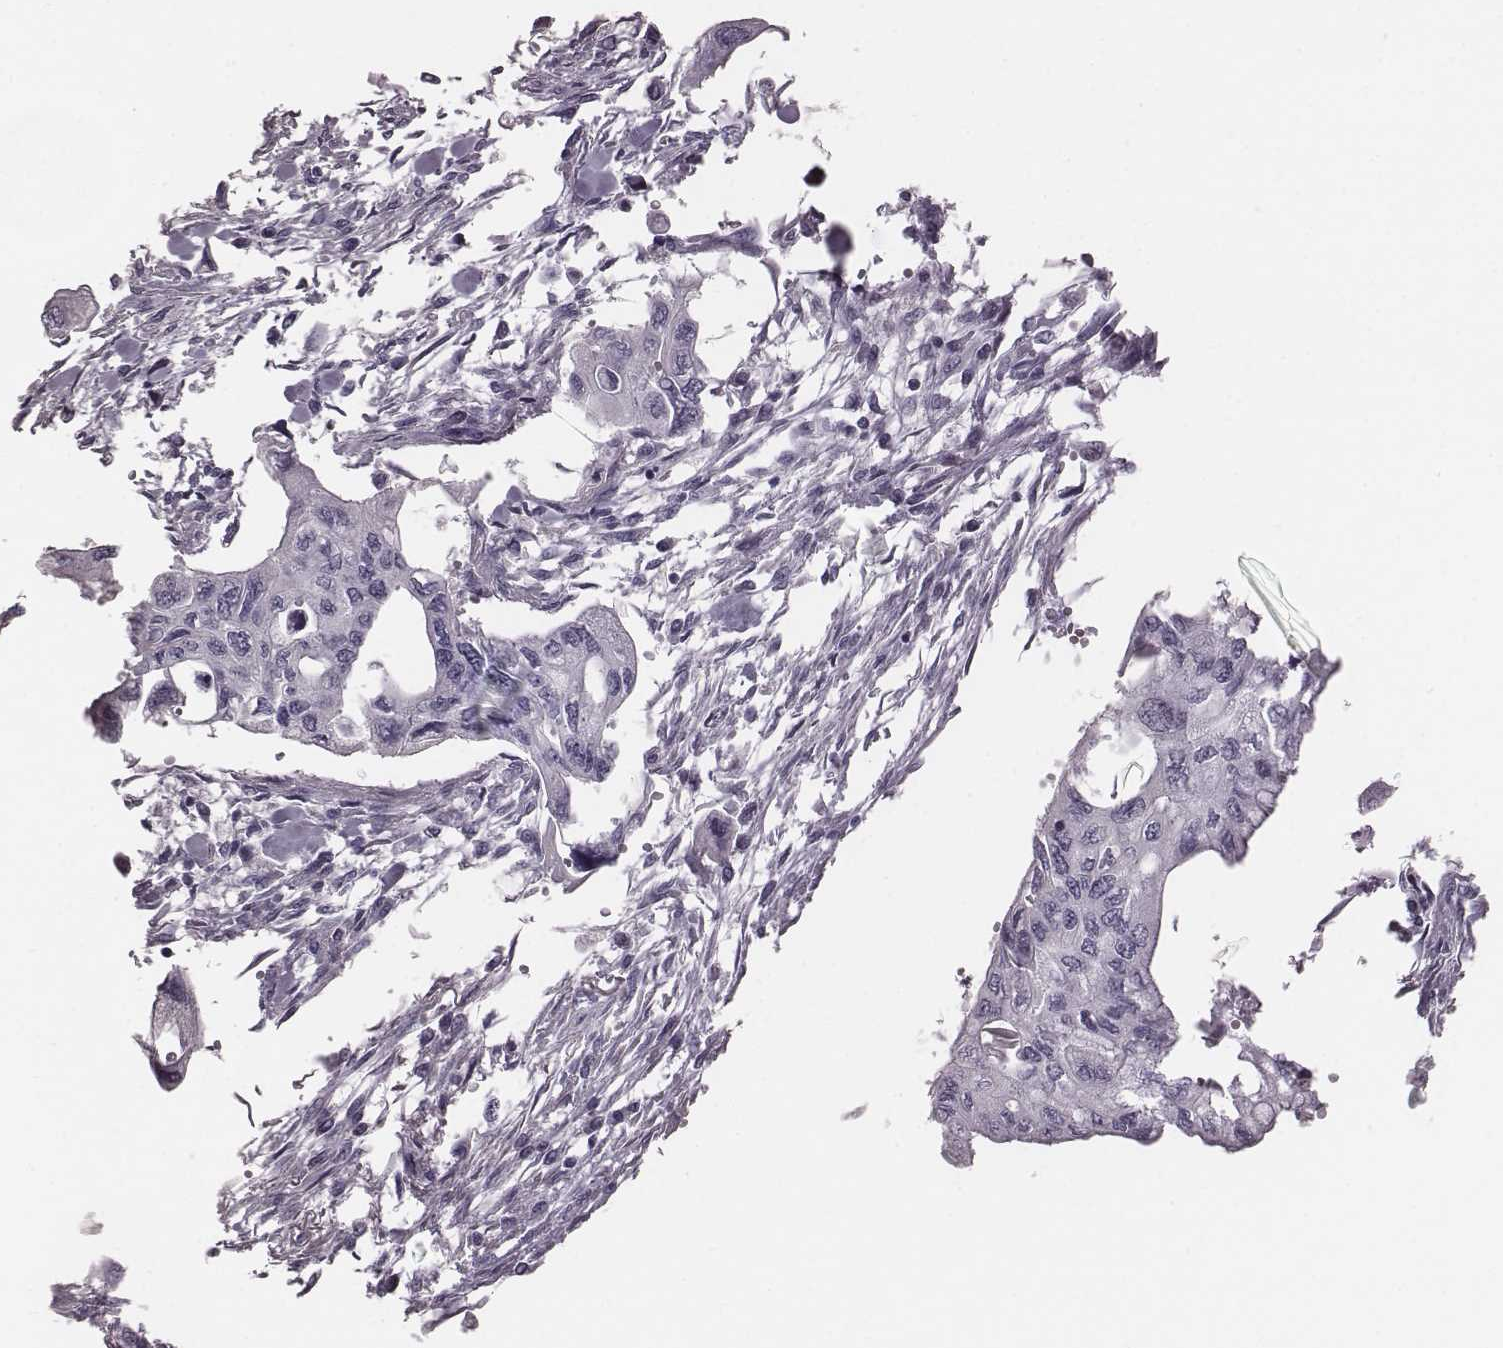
{"staining": {"intensity": "negative", "quantity": "none", "location": "none"}, "tissue": "pancreatic cancer", "cell_type": "Tumor cells", "image_type": "cancer", "snomed": [{"axis": "morphology", "description": "Adenocarcinoma, NOS"}, {"axis": "topography", "description": "Pancreas"}], "caption": "Tumor cells show no significant positivity in pancreatic cancer.", "gene": "CRISP1", "patient": {"sex": "female", "age": 76}}